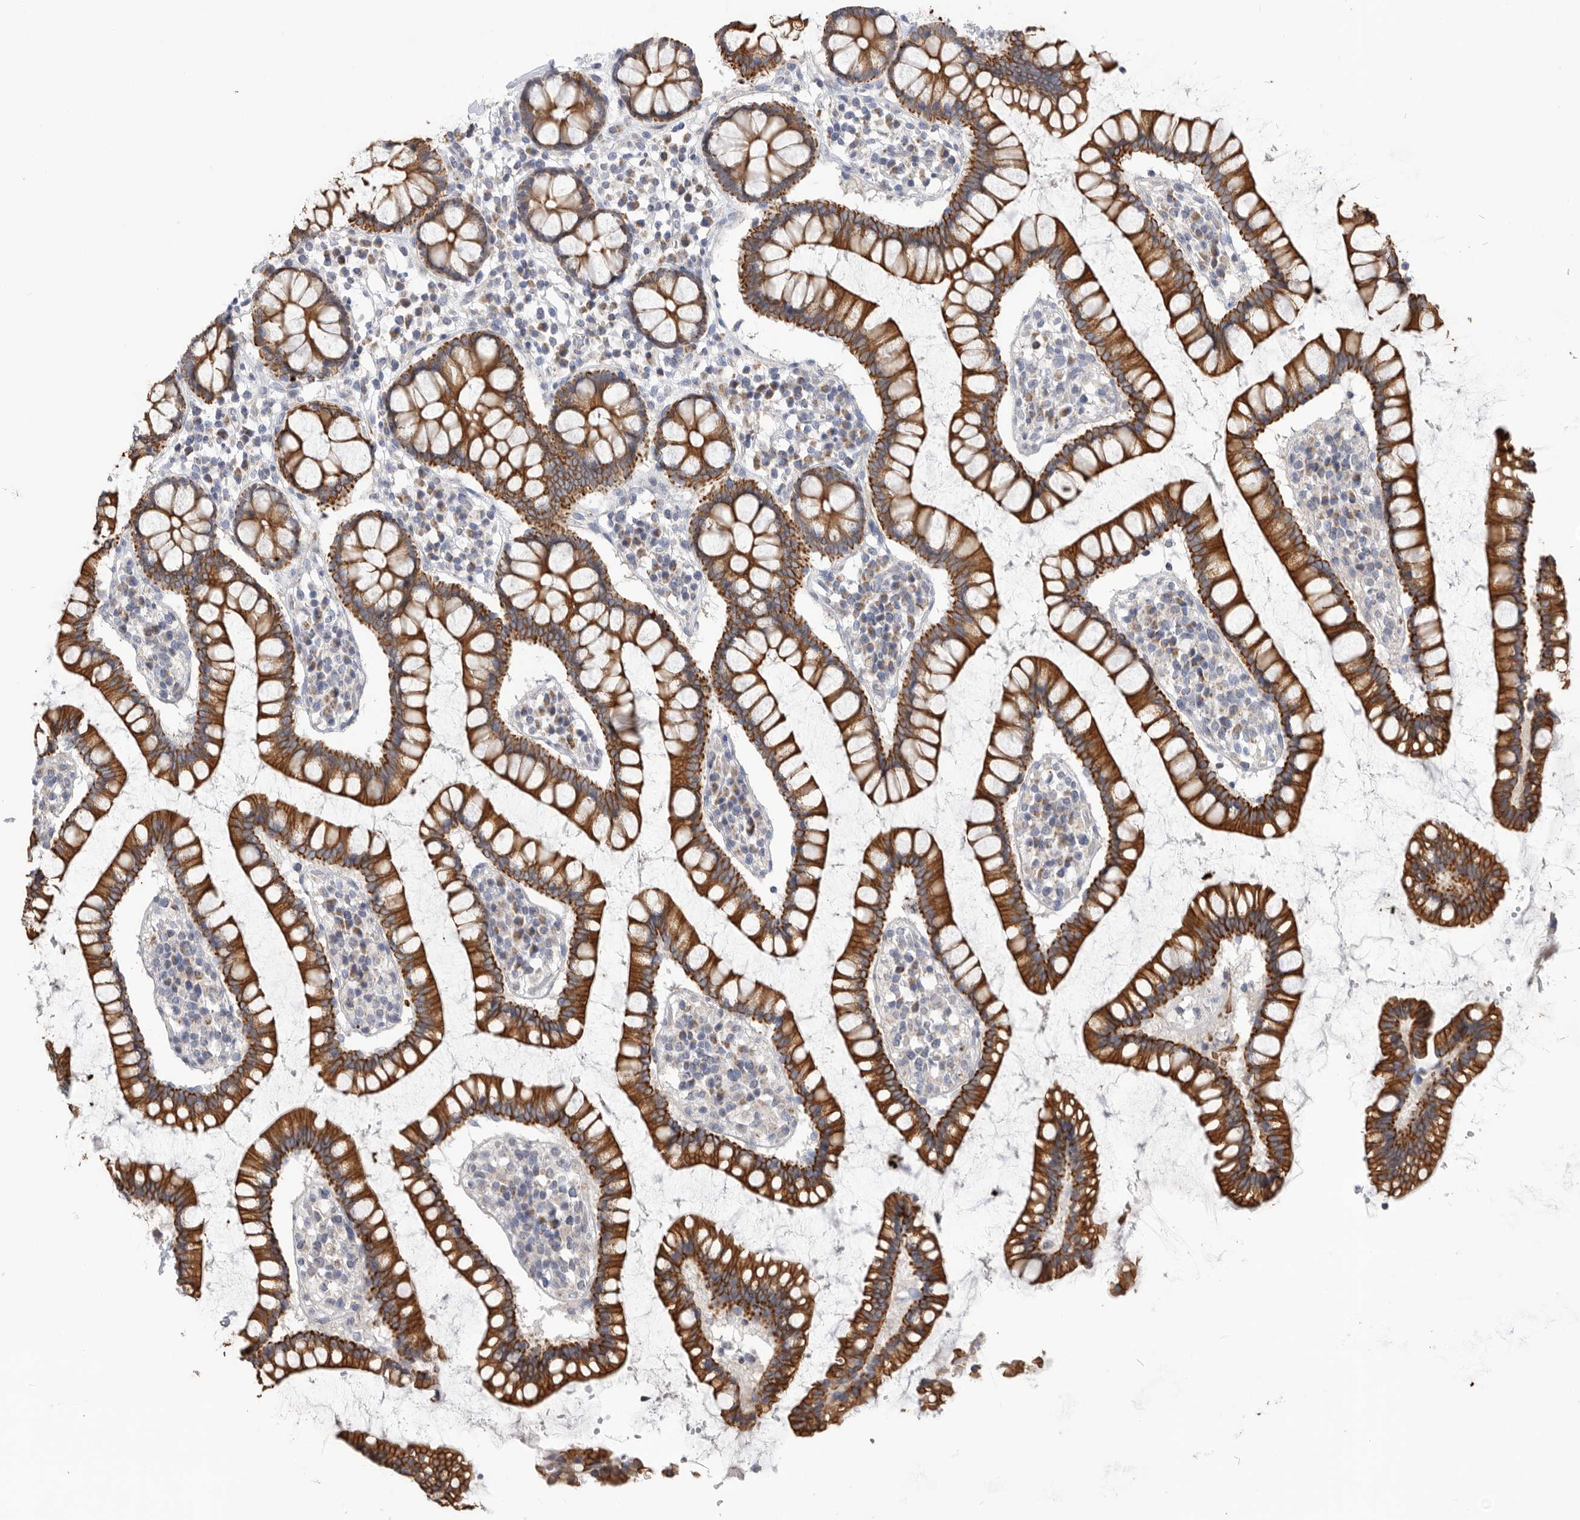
{"staining": {"intensity": "negative", "quantity": "none", "location": "none"}, "tissue": "colon", "cell_type": "Endothelial cells", "image_type": "normal", "snomed": [{"axis": "morphology", "description": "Normal tissue, NOS"}, {"axis": "topography", "description": "Colon"}], "caption": "This is an immunohistochemistry (IHC) photomicrograph of normal human colon. There is no staining in endothelial cells.", "gene": "MTFR1L", "patient": {"sex": "female", "age": 79}}